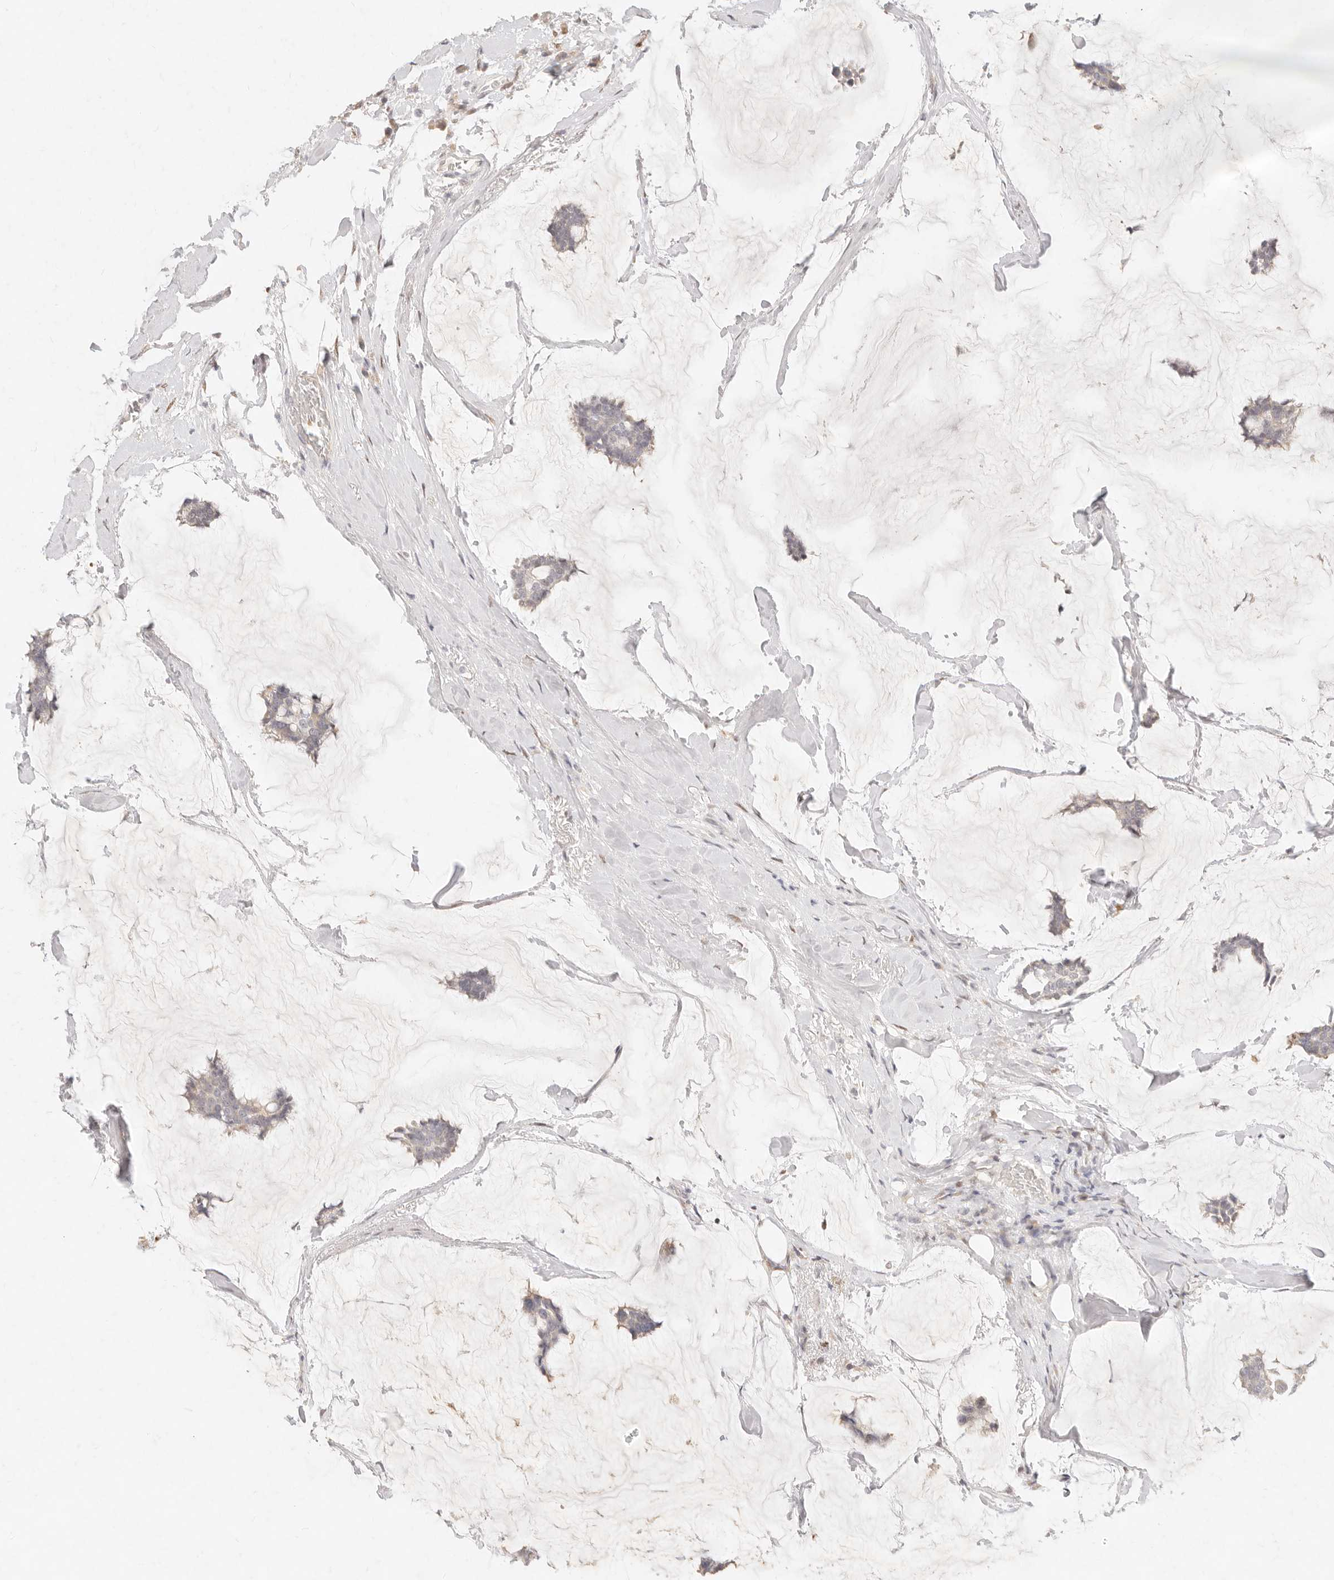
{"staining": {"intensity": "negative", "quantity": "none", "location": "none"}, "tissue": "breast cancer", "cell_type": "Tumor cells", "image_type": "cancer", "snomed": [{"axis": "morphology", "description": "Duct carcinoma"}, {"axis": "topography", "description": "Breast"}], "caption": "Immunohistochemical staining of breast cancer reveals no significant staining in tumor cells.", "gene": "ASCL3", "patient": {"sex": "female", "age": 93}}